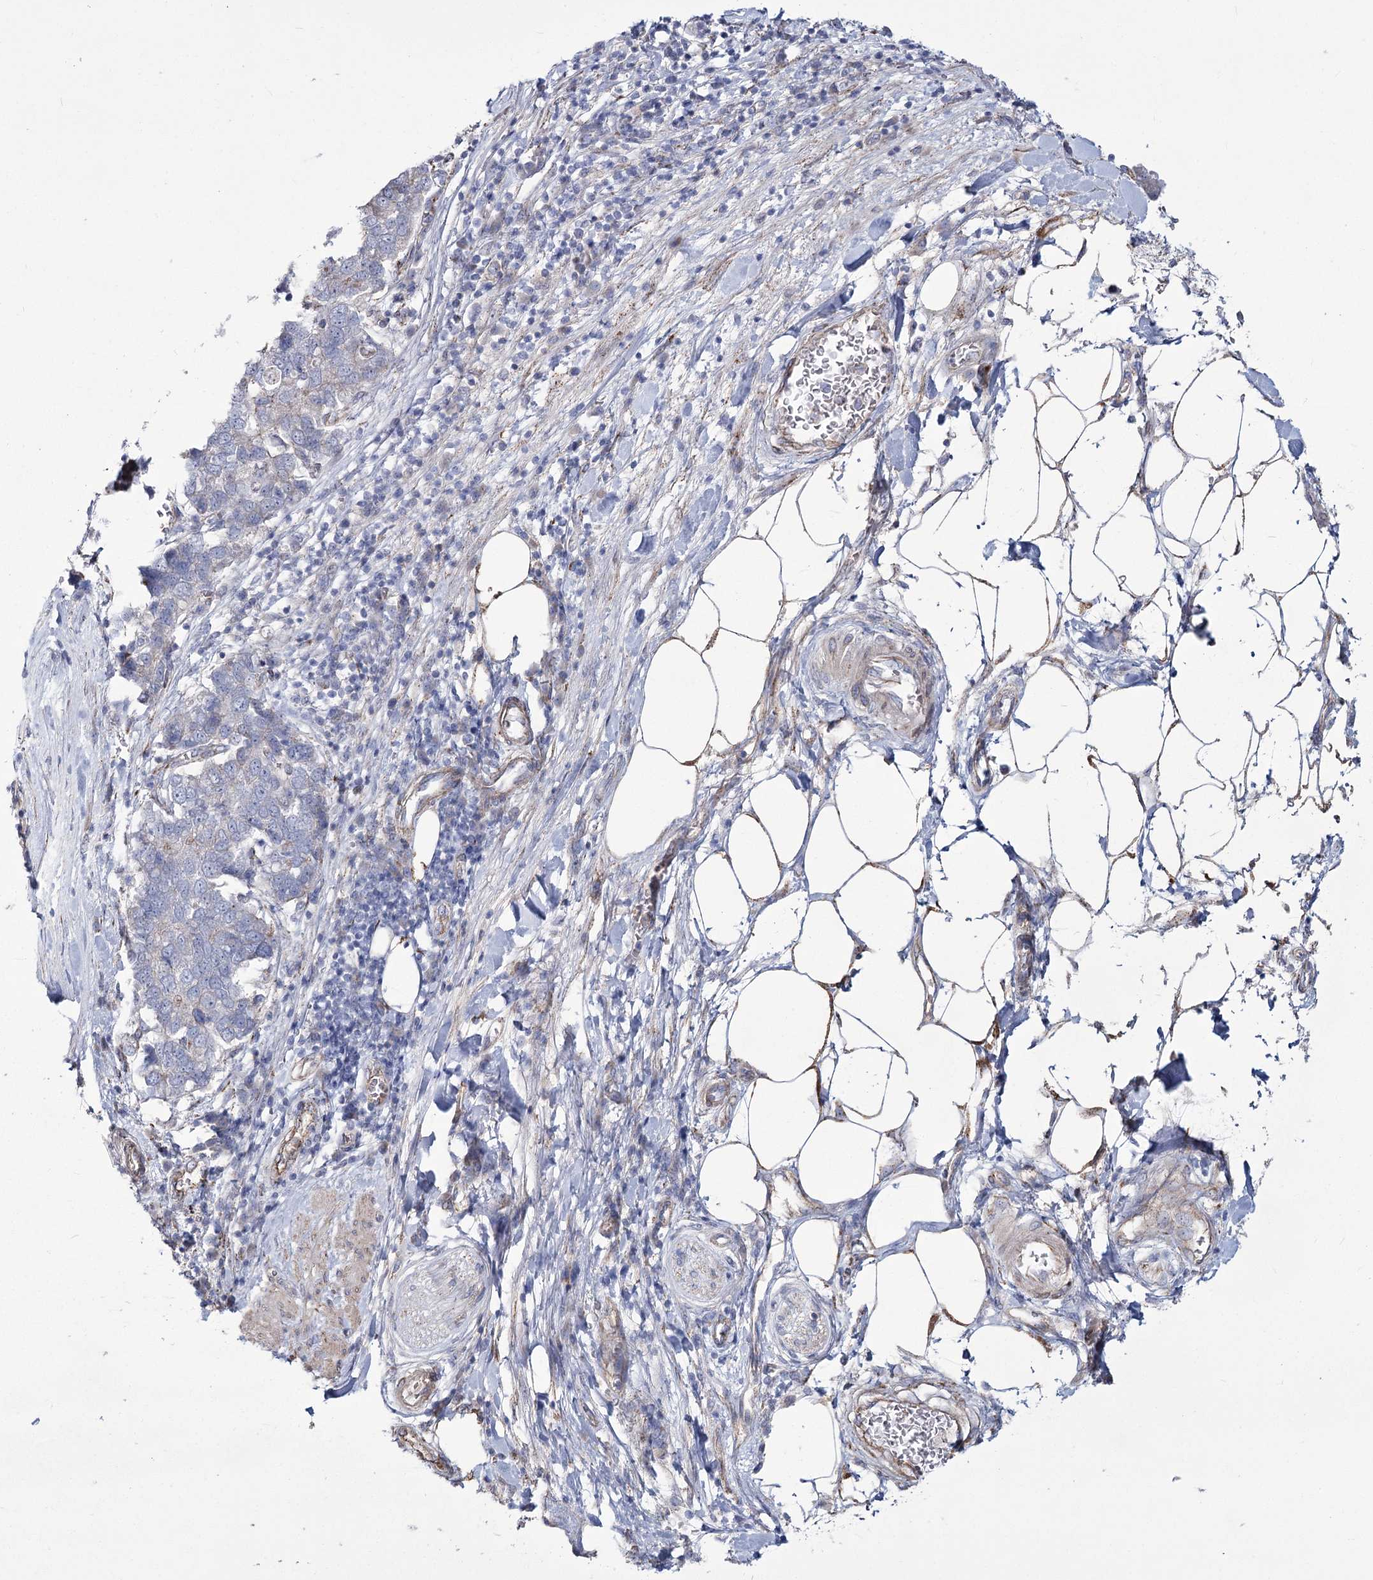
{"staining": {"intensity": "negative", "quantity": "none", "location": "none"}, "tissue": "pancreatic cancer", "cell_type": "Tumor cells", "image_type": "cancer", "snomed": [{"axis": "morphology", "description": "Adenocarcinoma, NOS"}, {"axis": "topography", "description": "Pancreas"}], "caption": "High power microscopy image of an IHC micrograph of pancreatic adenocarcinoma, revealing no significant staining in tumor cells.", "gene": "ME3", "patient": {"sex": "female", "age": 61}}